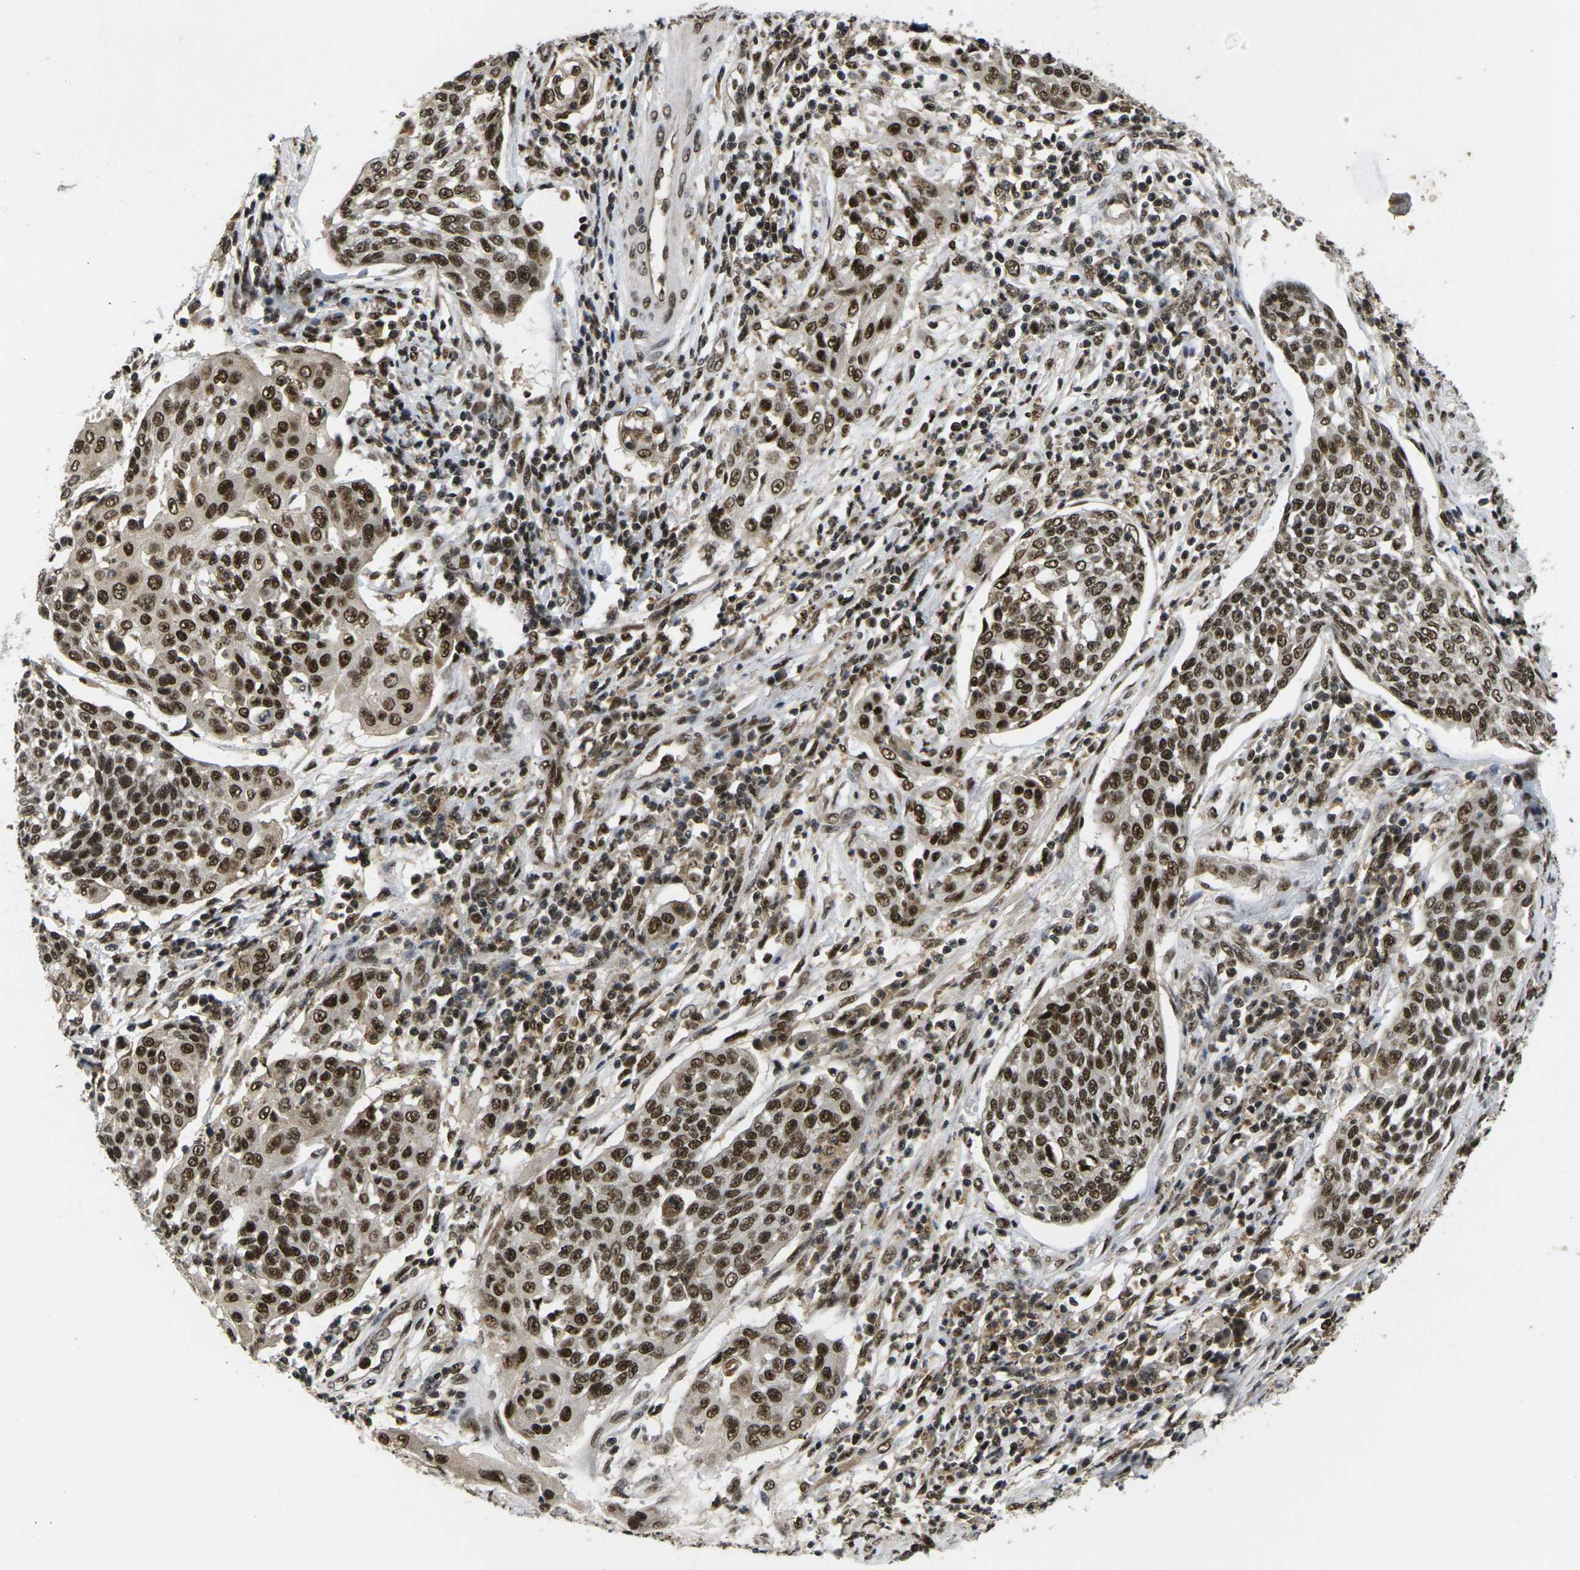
{"staining": {"intensity": "strong", "quantity": ">75%", "location": "nuclear"}, "tissue": "cervical cancer", "cell_type": "Tumor cells", "image_type": "cancer", "snomed": [{"axis": "morphology", "description": "Squamous cell carcinoma, NOS"}, {"axis": "topography", "description": "Cervix"}], "caption": "Cervical squamous cell carcinoma stained with DAB IHC shows high levels of strong nuclear staining in approximately >75% of tumor cells. (DAB (3,3'-diaminobenzidine) IHC, brown staining for protein, blue staining for nuclei).", "gene": "GTF2E1", "patient": {"sex": "female", "age": 34}}